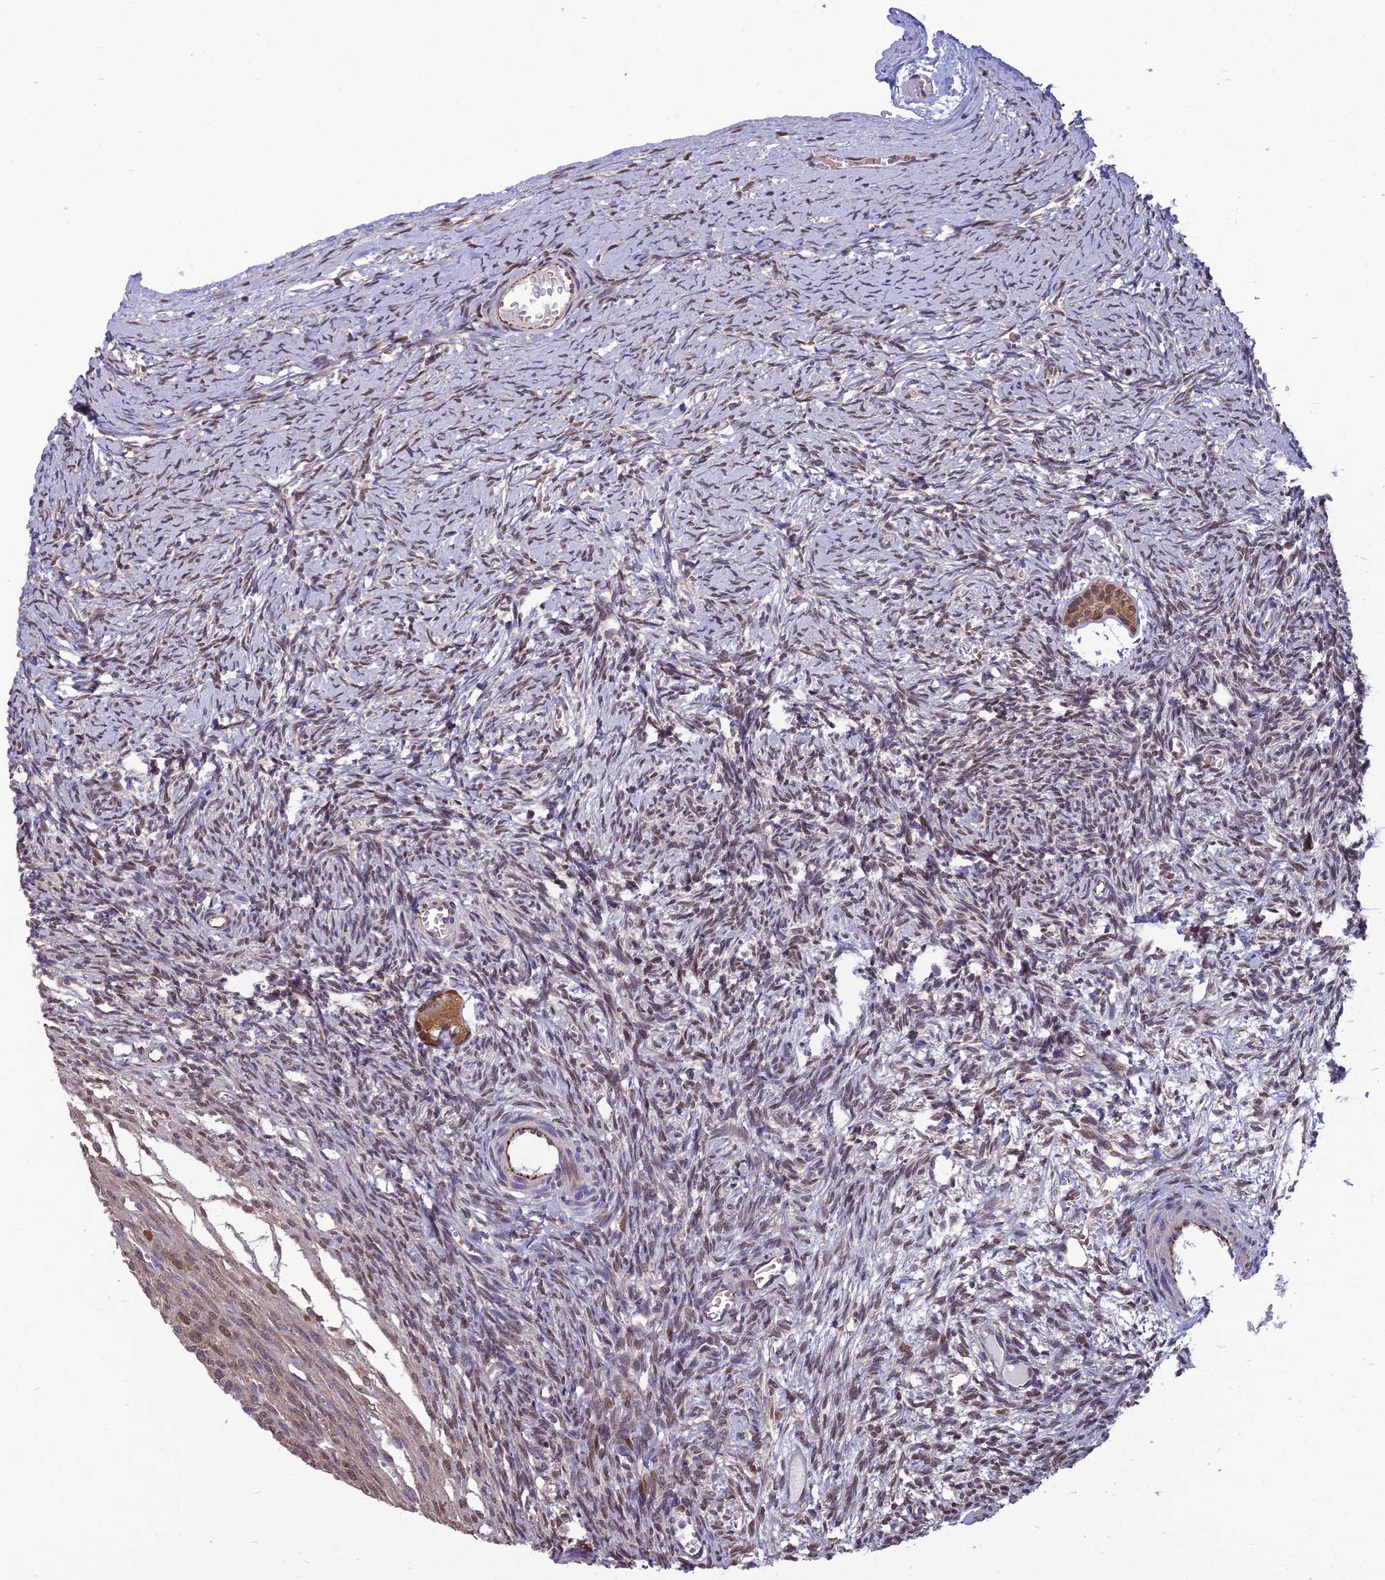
{"staining": {"intensity": "moderate", "quantity": ">75%", "location": "cytoplasmic/membranous,nuclear"}, "tissue": "ovary", "cell_type": "Follicle cells", "image_type": "normal", "snomed": [{"axis": "morphology", "description": "Normal tissue, NOS"}, {"axis": "topography", "description": "Ovary"}], "caption": "Immunohistochemistry histopathology image of normal ovary: ovary stained using IHC displays medium levels of moderate protein expression localized specifically in the cytoplasmic/membranous,nuclear of follicle cells, appearing as a cytoplasmic/membranous,nuclear brown color.", "gene": "NR4A3", "patient": {"sex": "female", "age": 39}}